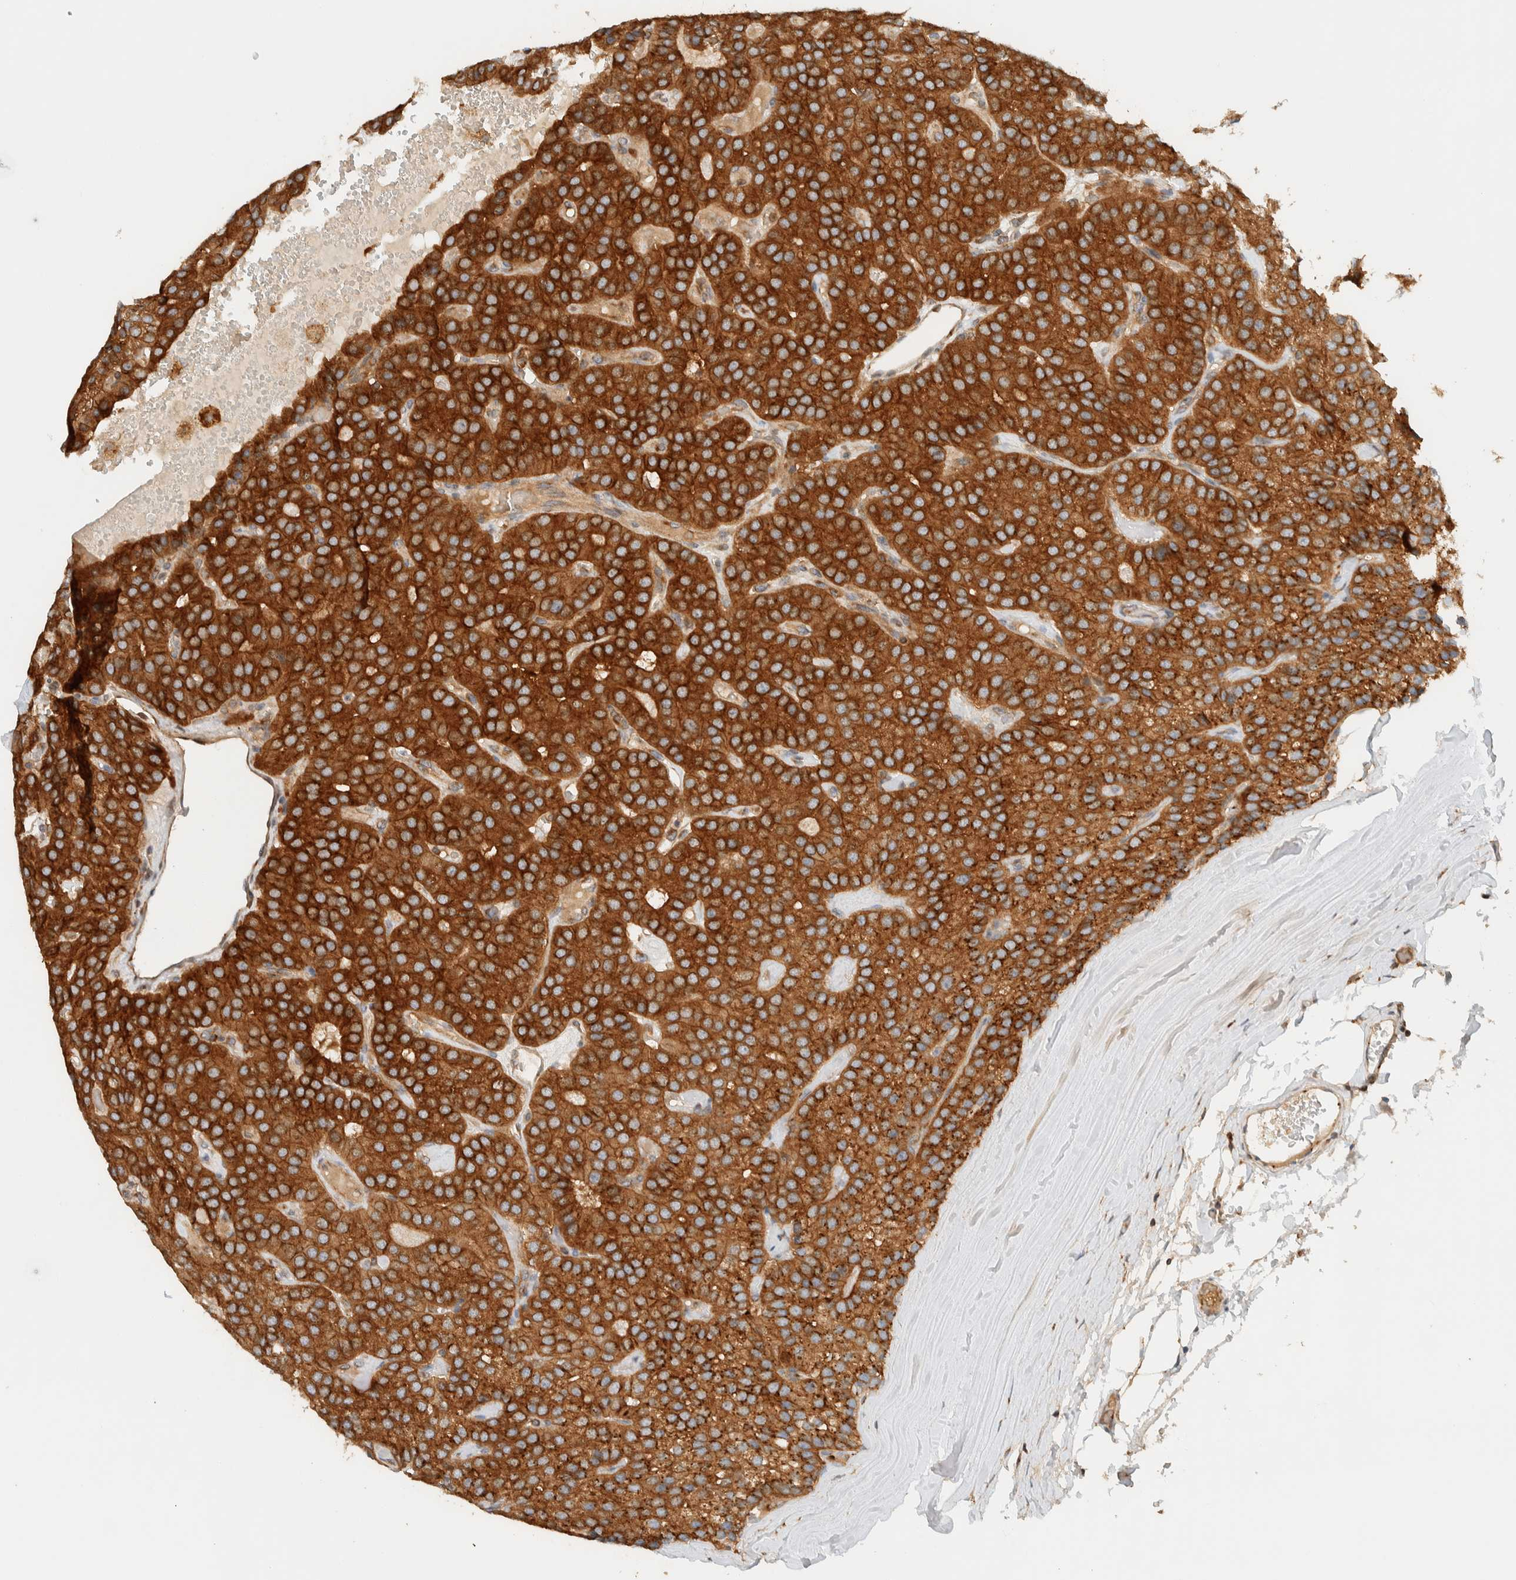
{"staining": {"intensity": "strong", "quantity": ">75%", "location": "cytoplasmic/membranous"}, "tissue": "parathyroid gland", "cell_type": "Glandular cells", "image_type": "normal", "snomed": [{"axis": "morphology", "description": "Normal tissue, NOS"}, {"axis": "morphology", "description": "Adenoma, NOS"}, {"axis": "topography", "description": "Parathyroid gland"}], "caption": "Brown immunohistochemical staining in benign parathyroid gland shows strong cytoplasmic/membranous expression in about >75% of glandular cells. Nuclei are stained in blue.", "gene": "ARFGEF1", "patient": {"sex": "female", "age": 86}}